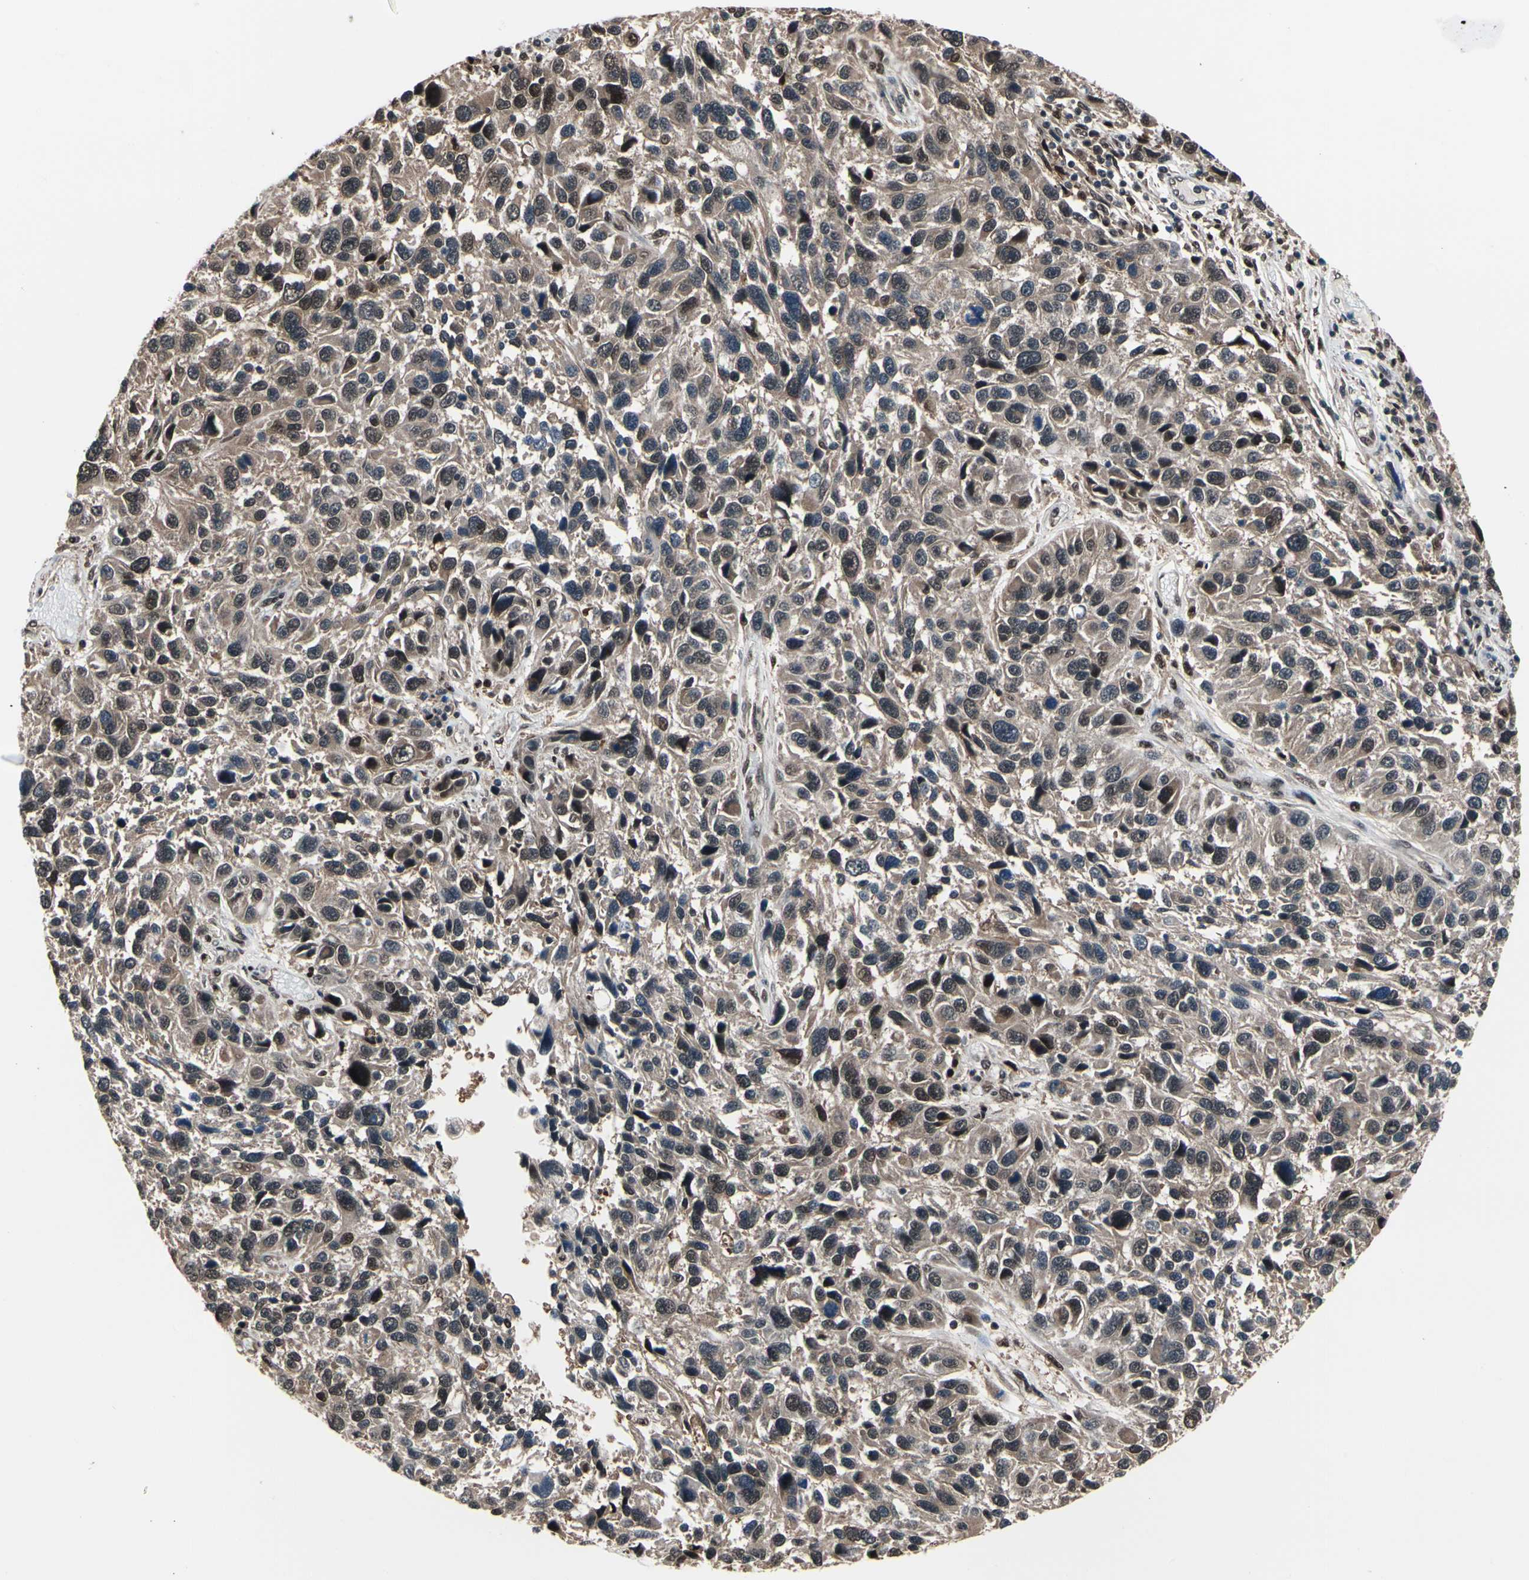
{"staining": {"intensity": "moderate", "quantity": ">75%", "location": "cytoplasmic/membranous,nuclear"}, "tissue": "melanoma", "cell_type": "Tumor cells", "image_type": "cancer", "snomed": [{"axis": "morphology", "description": "Malignant melanoma, NOS"}, {"axis": "topography", "description": "Skin"}], "caption": "Protein analysis of melanoma tissue displays moderate cytoplasmic/membranous and nuclear staining in about >75% of tumor cells.", "gene": "PSMA2", "patient": {"sex": "male", "age": 53}}